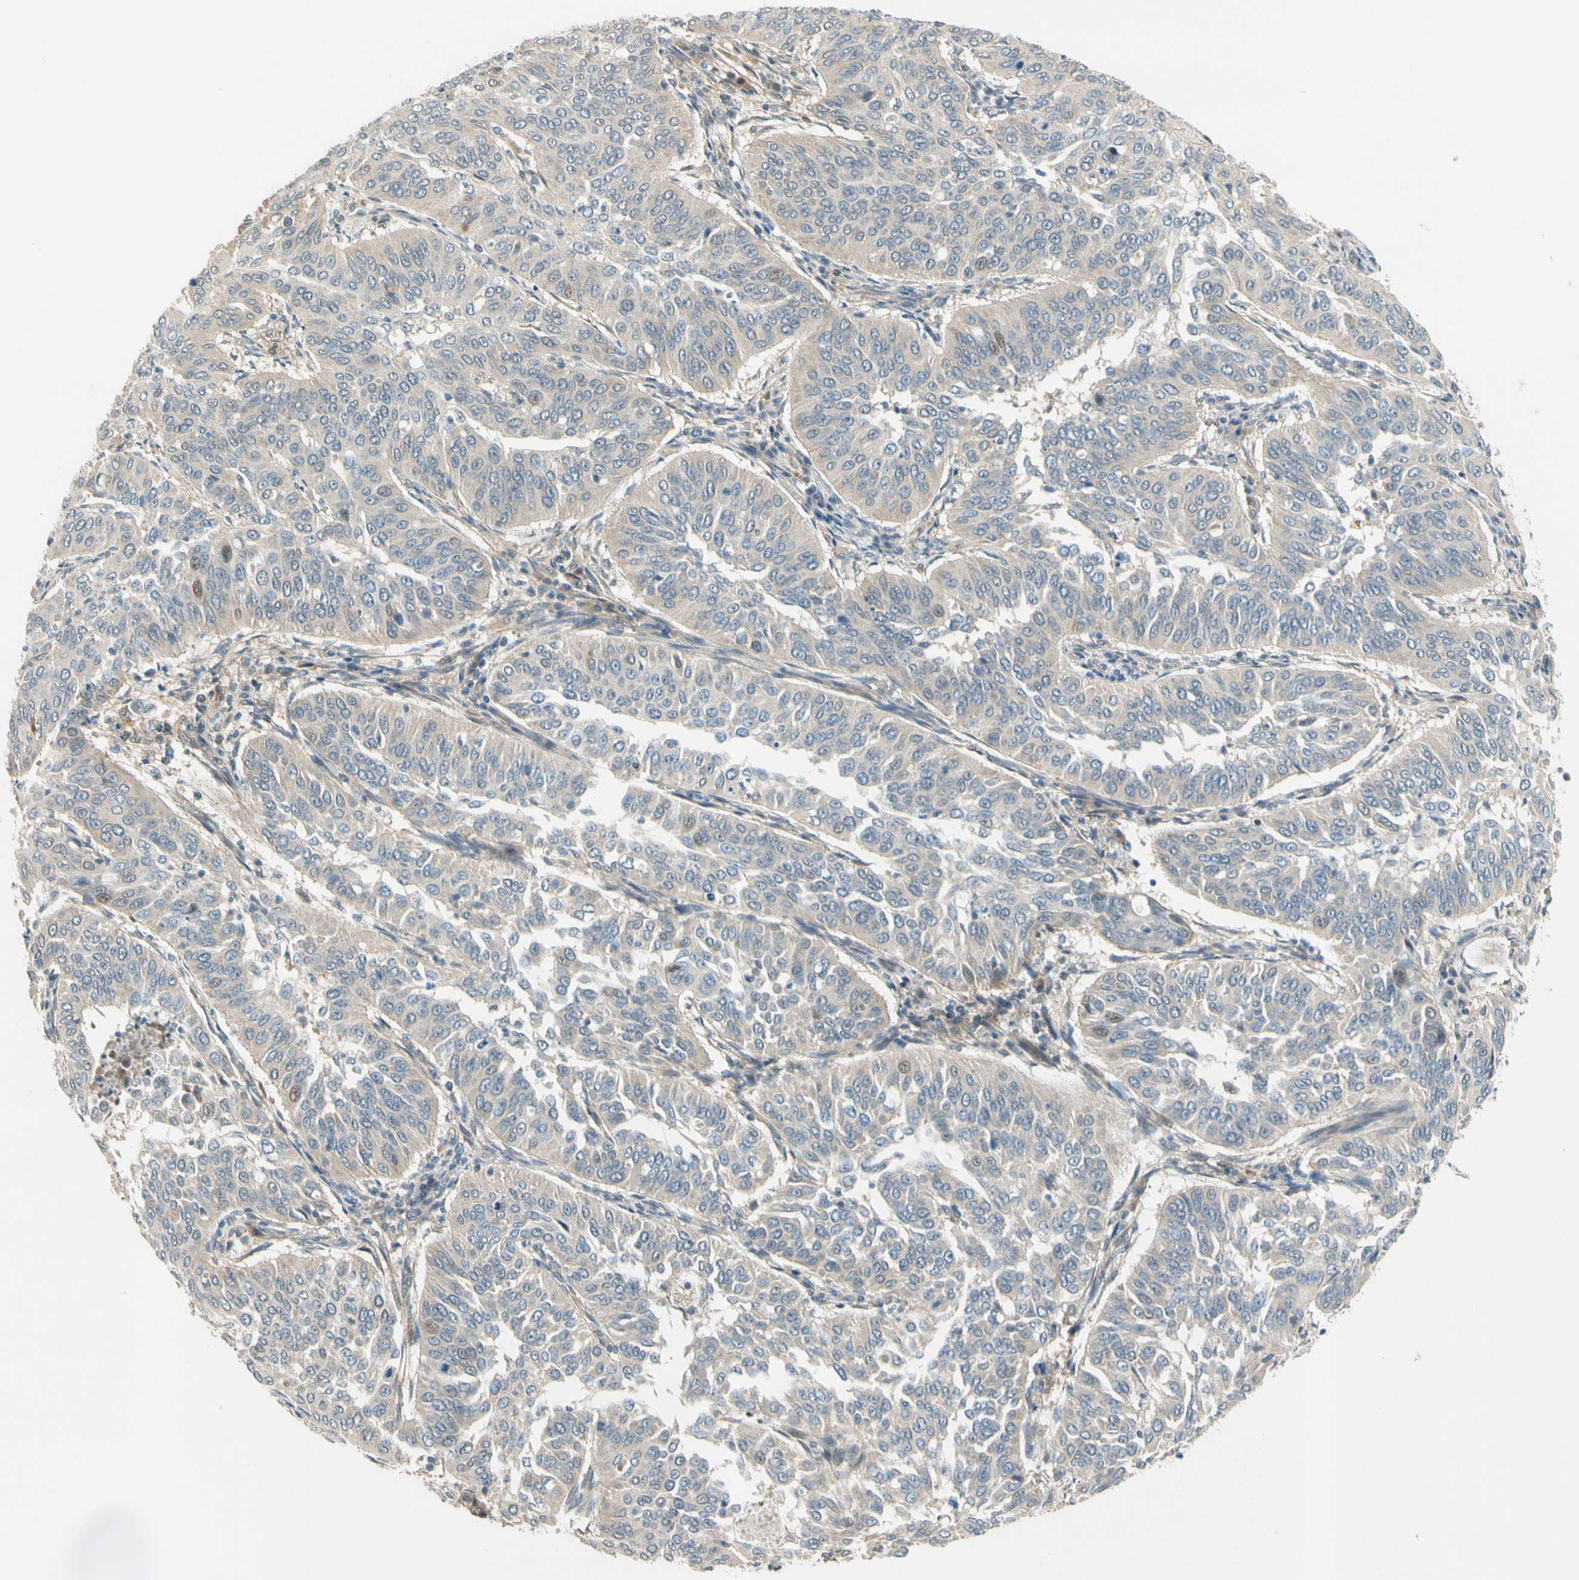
{"staining": {"intensity": "weak", "quantity": "<25%", "location": "cytoplasmic/membranous"}, "tissue": "cervical cancer", "cell_type": "Tumor cells", "image_type": "cancer", "snomed": [{"axis": "morphology", "description": "Normal tissue, NOS"}, {"axis": "morphology", "description": "Squamous cell carcinoma, NOS"}, {"axis": "topography", "description": "Cervix"}], "caption": "DAB immunohistochemical staining of squamous cell carcinoma (cervical) demonstrates no significant positivity in tumor cells. Brightfield microscopy of IHC stained with DAB (brown) and hematoxylin (blue), captured at high magnification.", "gene": "GATD1", "patient": {"sex": "female", "age": 39}}